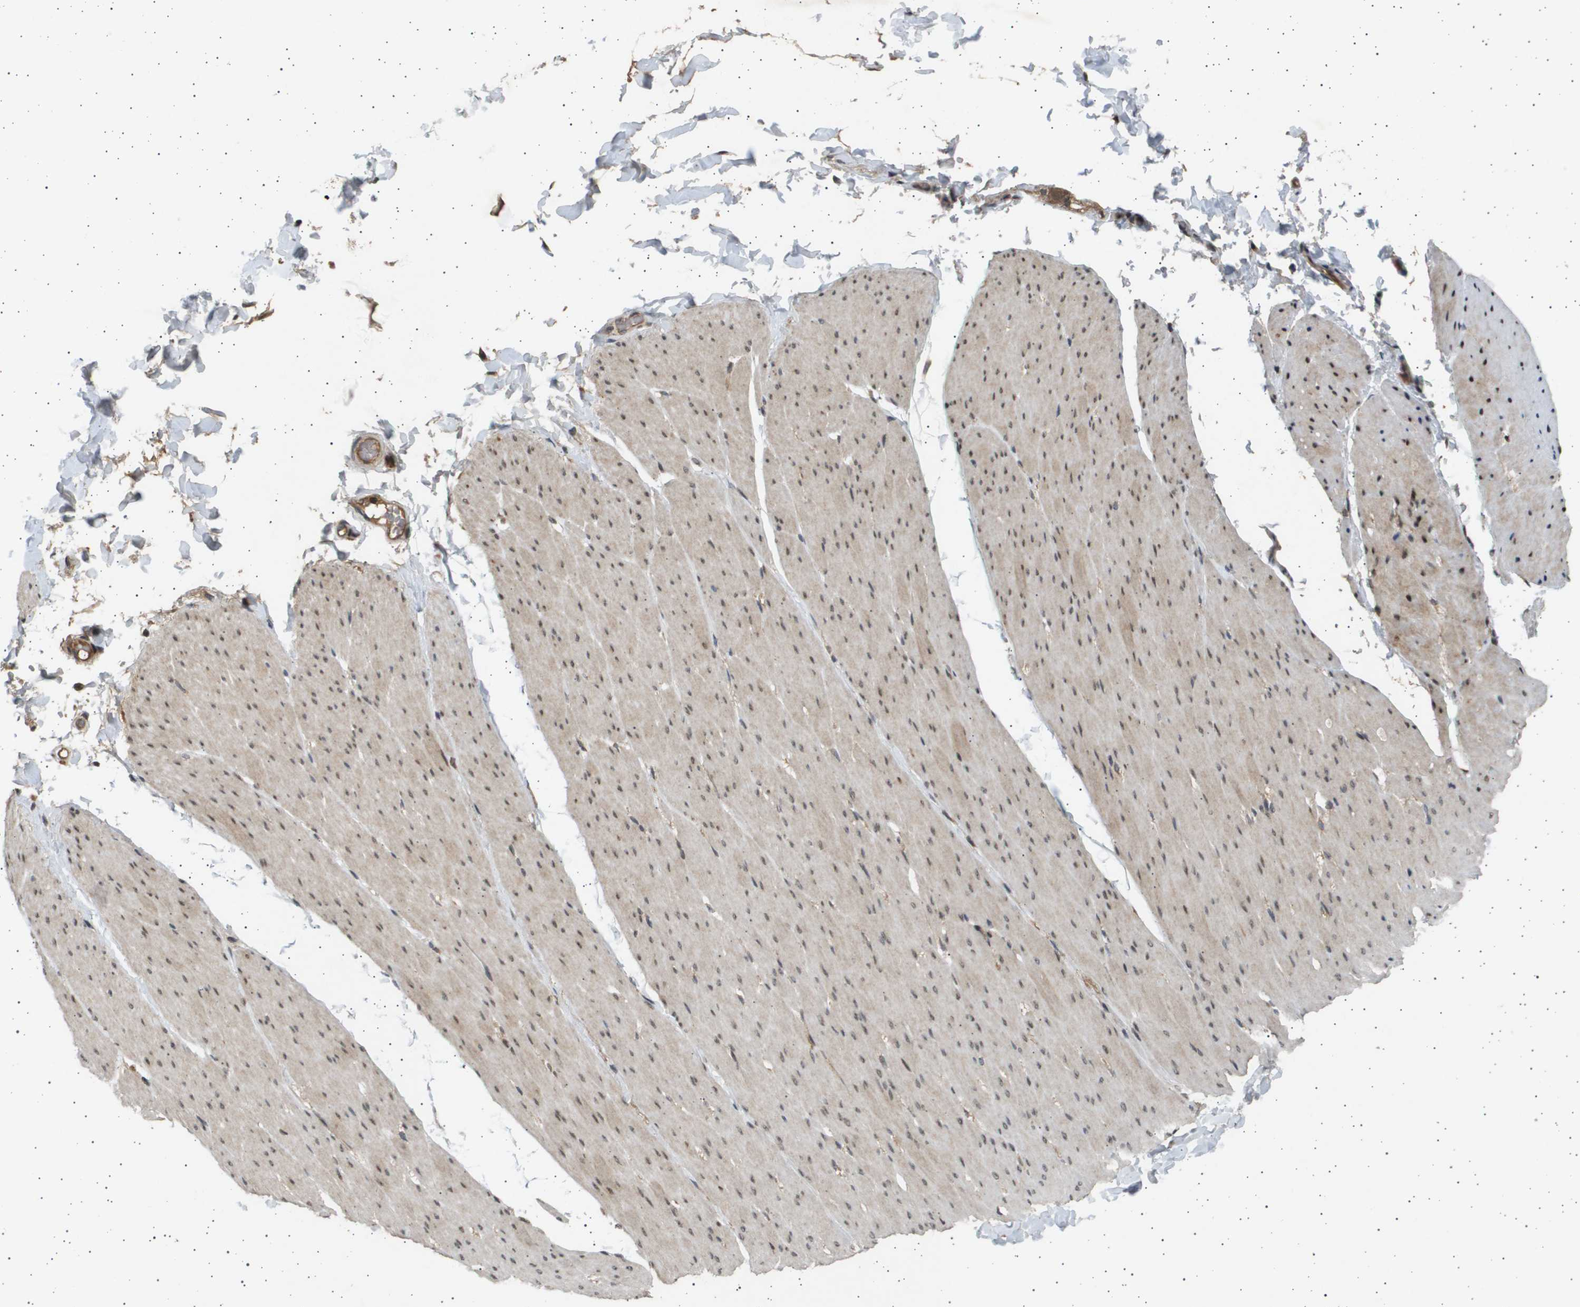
{"staining": {"intensity": "weak", "quantity": ">75%", "location": "cytoplasmic/membranous"}, "tissue": "smooth muscle", "cell_type": "Smooth muscle cells", "image_type": "normal", "snomed": [{"axis": "morphology", "description": "Normal tissue, NOS"}, {"axis": "topography", "description": "Smooth muscle"}, {"axis": "topography", "description": "Colon"}], "caption": "Benign smooth muscle was stained to show a protein in brown. There is low levels of weak cytoplasmic/membranous expression in approximately >75% of smooth muscle cells. The staining was performed using DAB (3,3'-diaminobenzidine), with brown indicating positive protein expression. Nuclei are stained blue with hematoxylin.", "gene": "TNRC6A", "patient": {"sex": "male", "age": 67}}